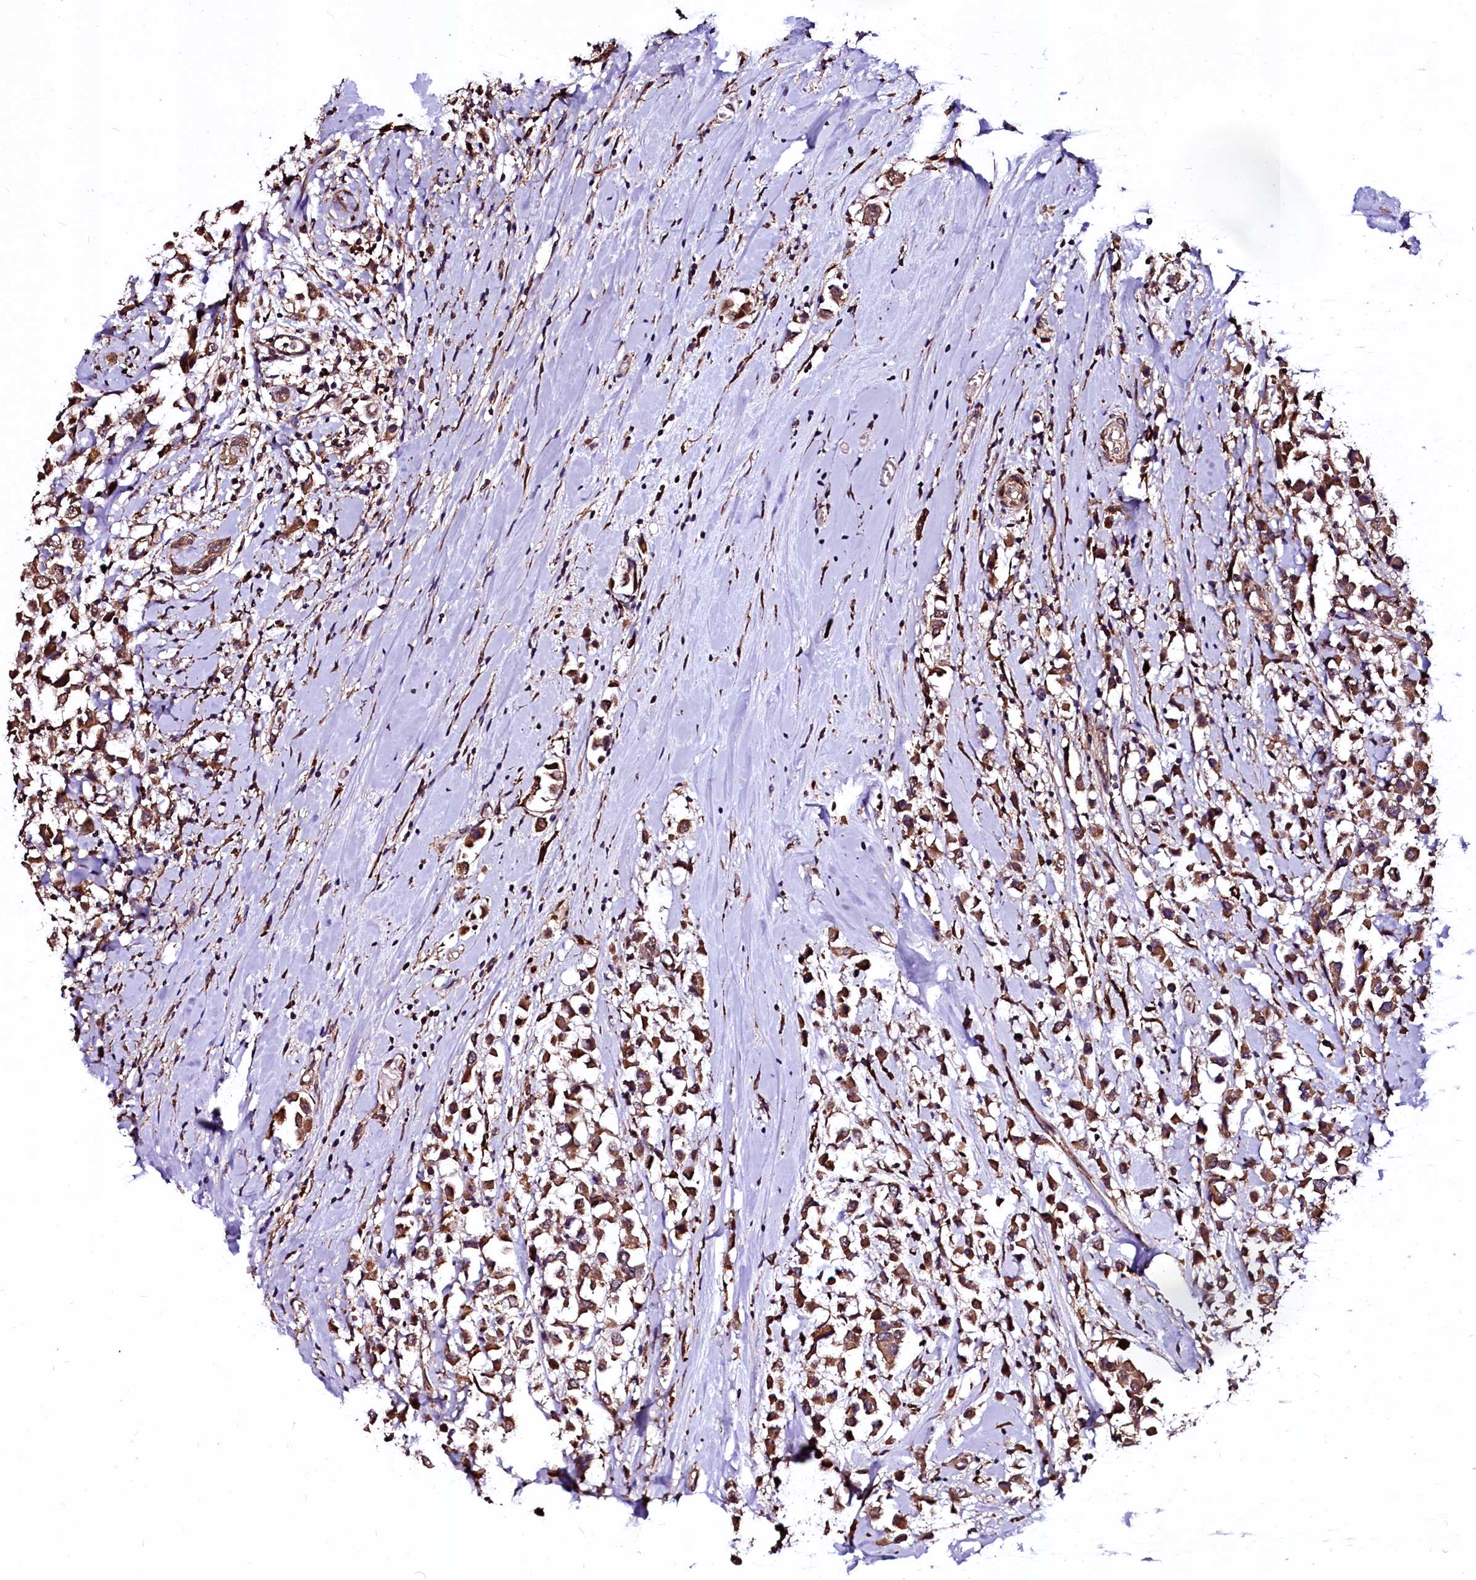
{"staining": {"intensity": "moderate", "quantity": ">75%", "location": "cytoplasmic/membranous"}, "tissue": "breast cancer", "cell_type": "Tumor cells", "image_type": "cancer", "snomed": [{"axis": "morphology", "description": "Duct carcinoma"}, {"axis": "topography", "description": "Breast"}], "caption": "The immunohistochemical stain labels moderate cytoplasmic/membranous positivity in tumor cells of infiltrating ductal carcinoma (breast) tissue.", "gene": "N4BP1", "patient": {"sex": "female", "age": 61}}